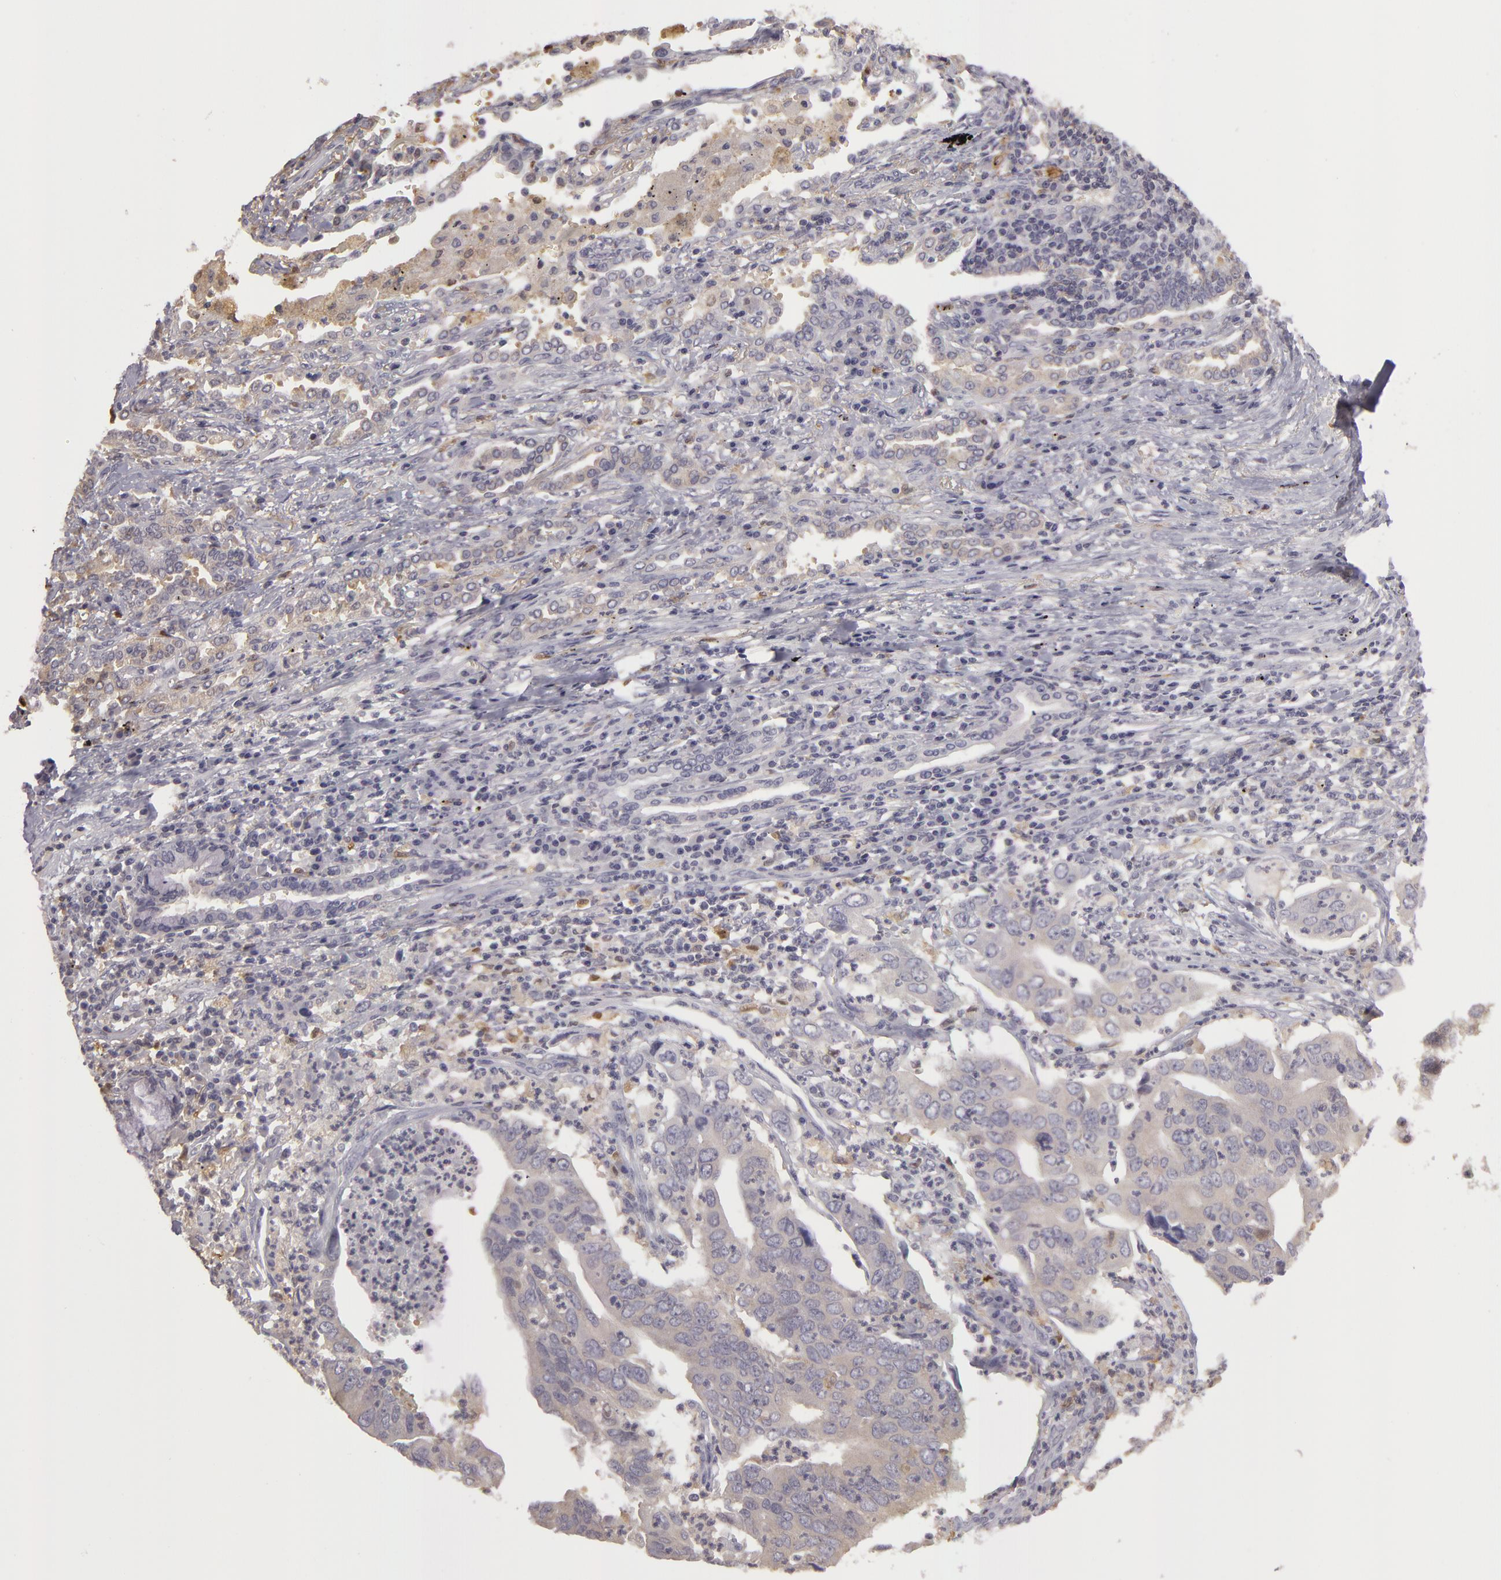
{"staining": {"intensity": "negative", "quantity": "none", "location": "none"}, "tissue": "lung cancer", "cell_type": "Tumor cells", "image_type": "cancer", "snomed": [{"axis": "morphology", "description": "Adenocarcinoma, NOS"}, {"axis": "topography", "description": "Lung"}], "caption": "An immunohistochemistry image of lung cancer is shown. There is no staining in tumor cells of lung cancer.", "gene": "GNPDA1", "patient": {"sex": "male", "age": 48}}